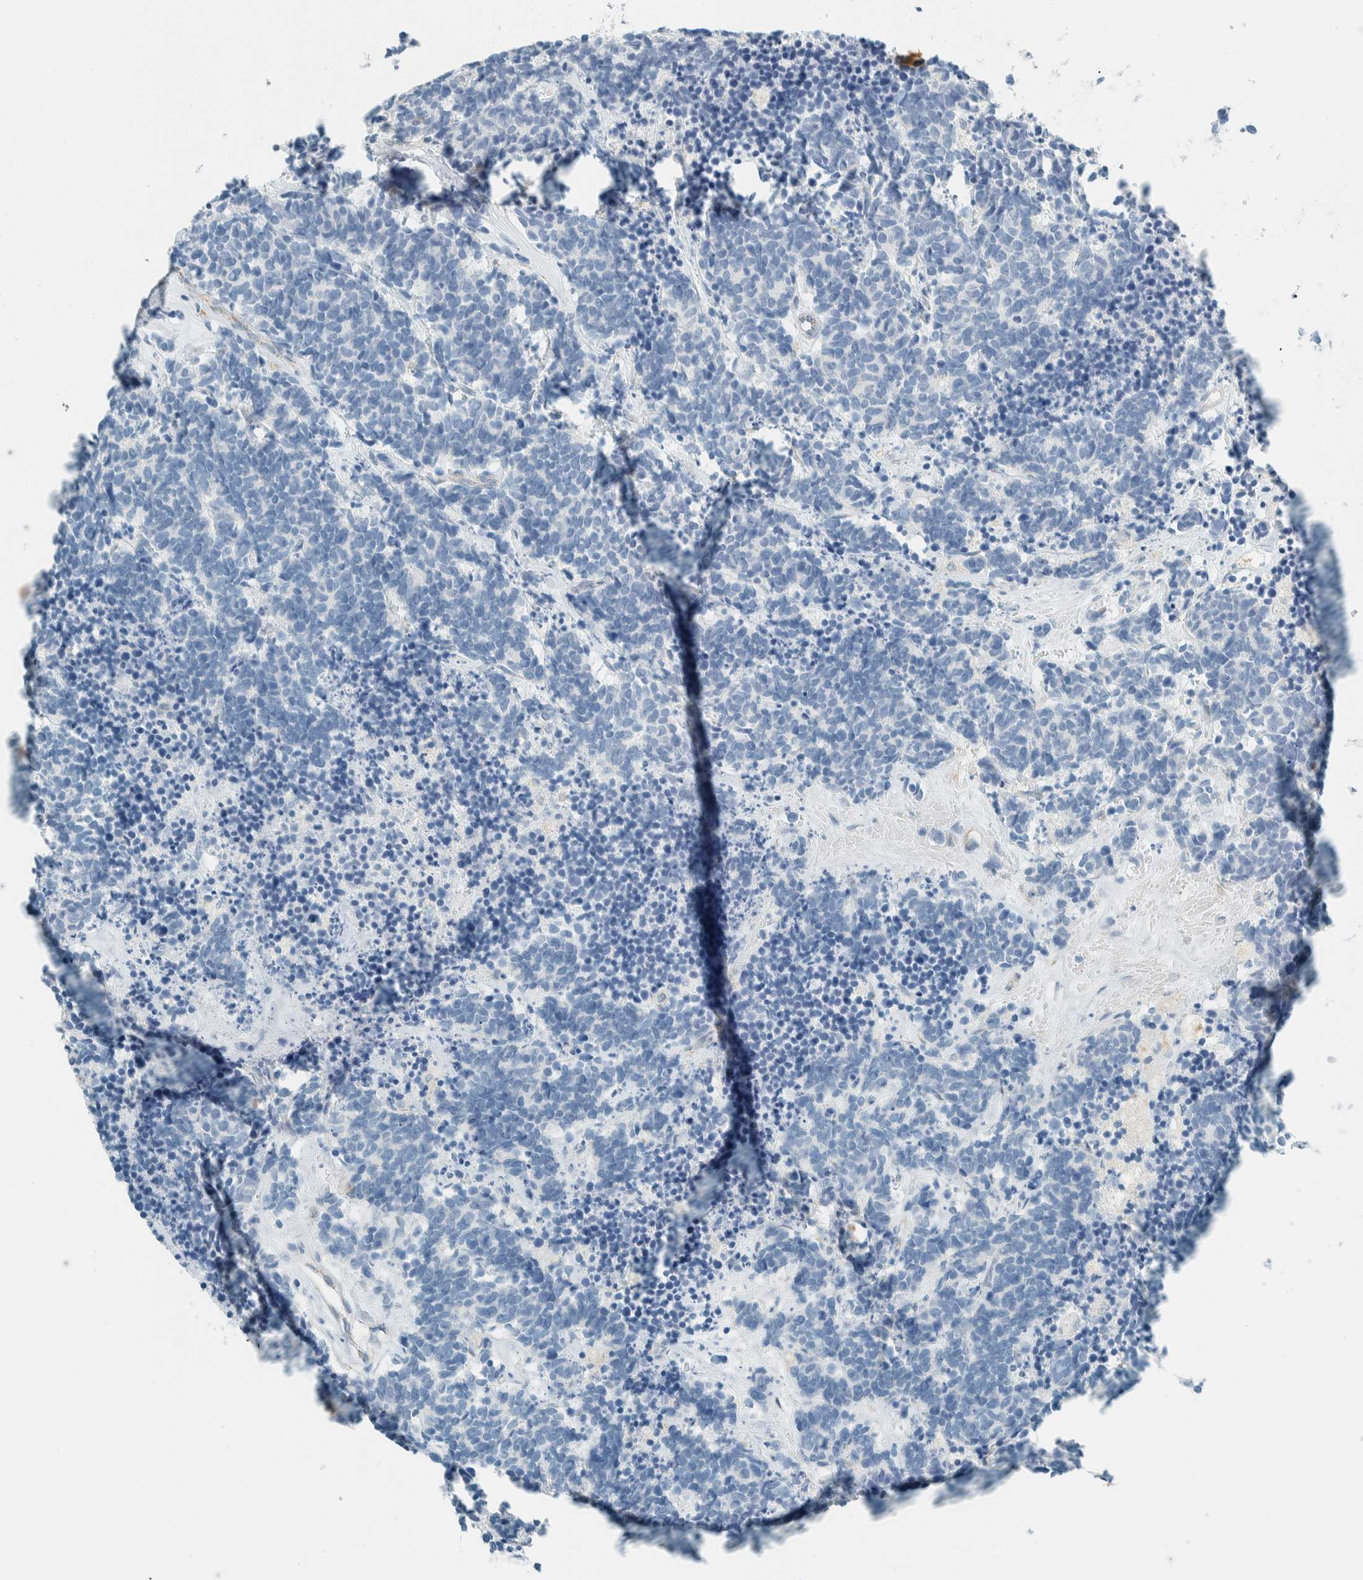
{"staining": {"intensity": "negative", "quantity": "none", "location": "none"}, "tissue": "carcinoid", "cell_type": "Tumor cells", "image_type": "cancer", "snomed": [{"axis": "morphology", "description": "Carcinoma, NOS"}, {"axis": "morphology", "description": "Carcinoid, malignant, NOS"}, {"axis": "topography", "description": "Urinary bladder"}], "caption": "Immunohistochemistry (IHC) of carcinoid reveals no positivity in tumor cells.", "gene": "ALDH7A1", "patient": {"sex": "male", "age": 57}}